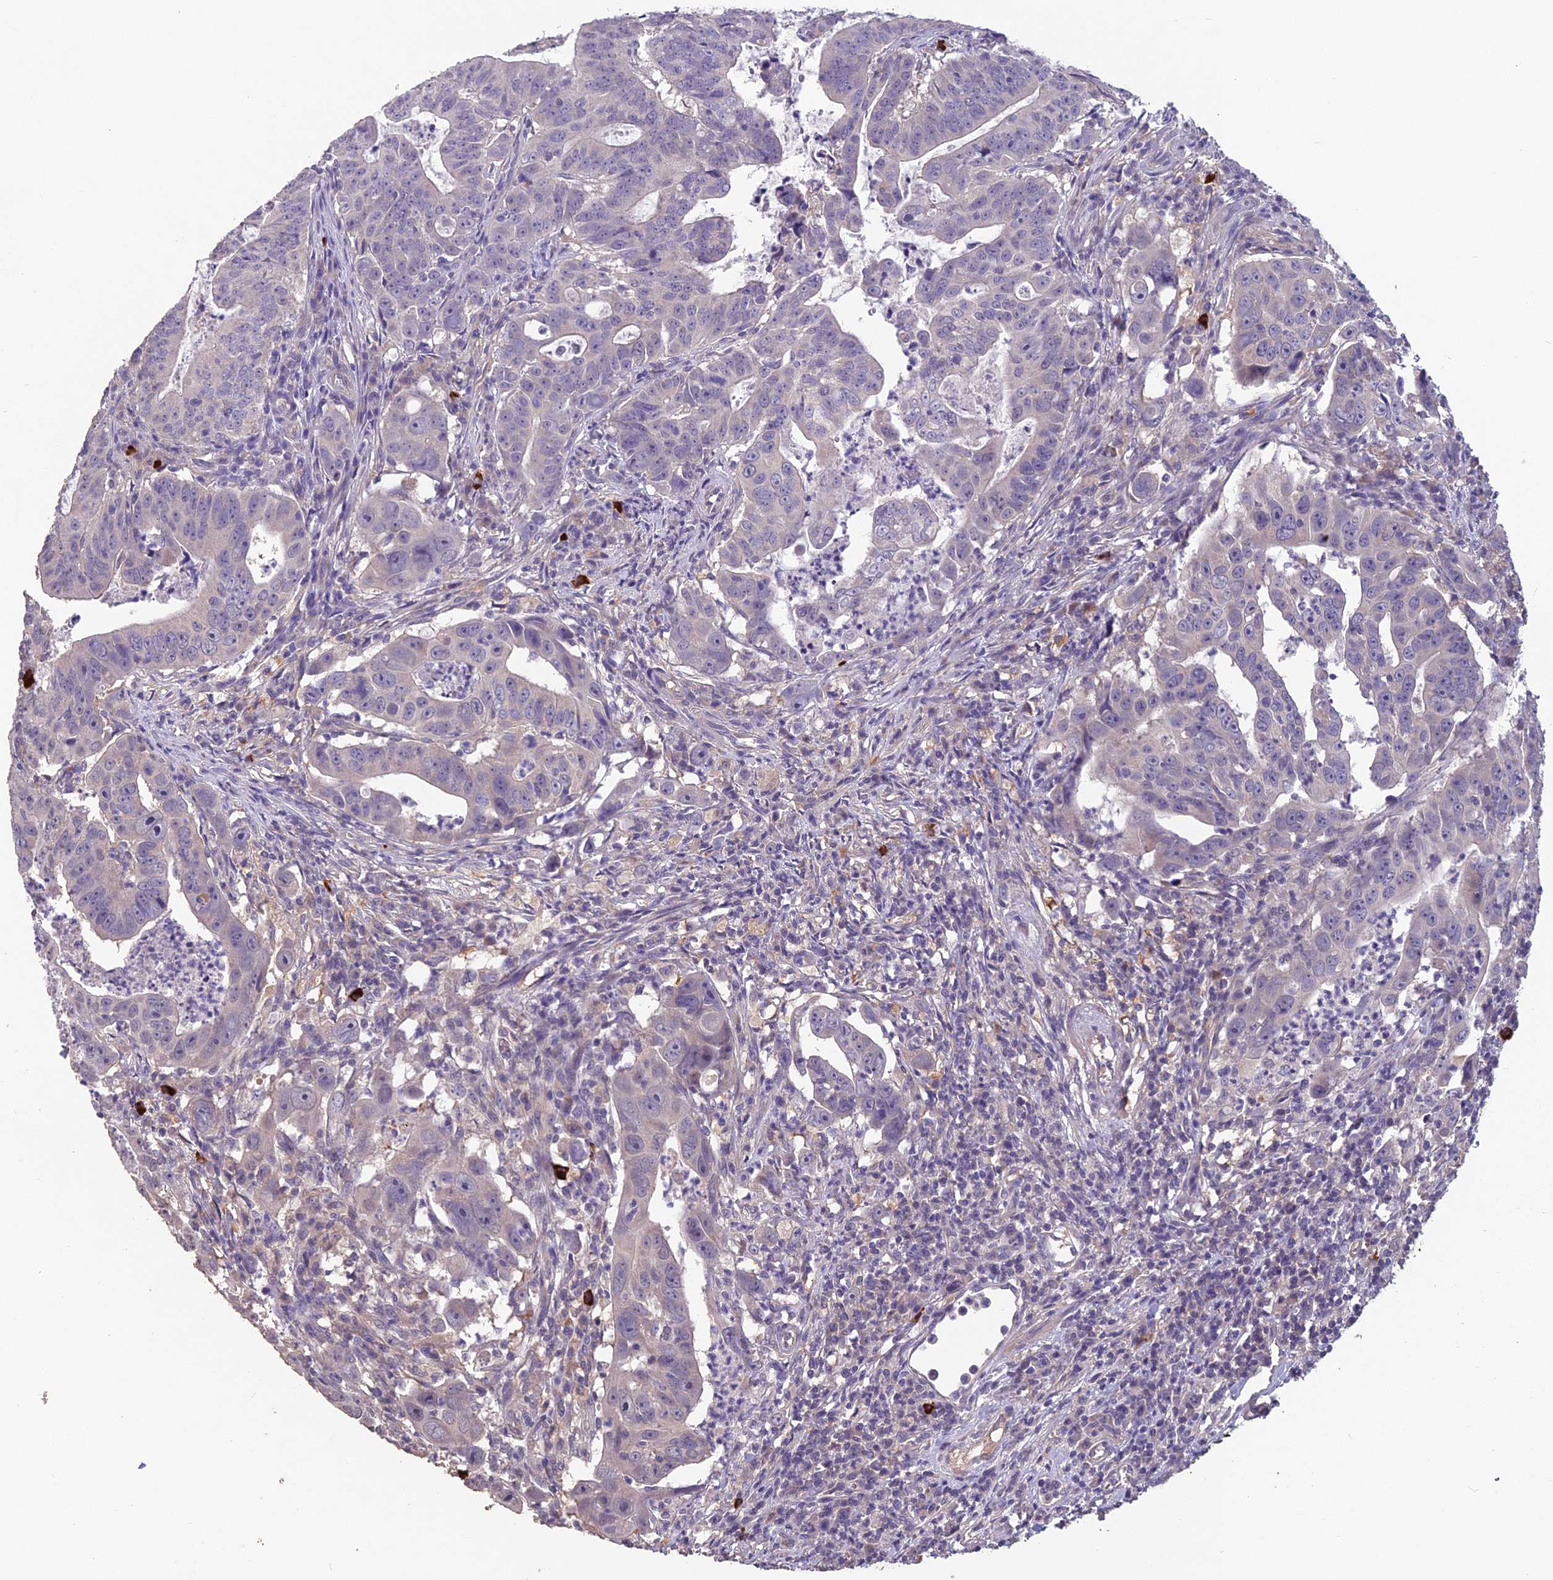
{"staining": {"intensity": "negative", "quantity": "none", "location": "none"}, "tissue": "colorectal cancer", "cell_type": "Tumor cells", "image_type": "cancer", "snomed": [{"axis": "morphology", "description": "Adenocarcinoma, NOS"}, {"axis": "topography", "description": "Rectum"}], "caption": "A high-resolution histopathology image shows immunohistochemistry staining of colorectal adenocarcinoma, which shows no significant staining in tumor cells.", "gene": "CEACAM16", "patient": {"sex": "male", "age": 69}}